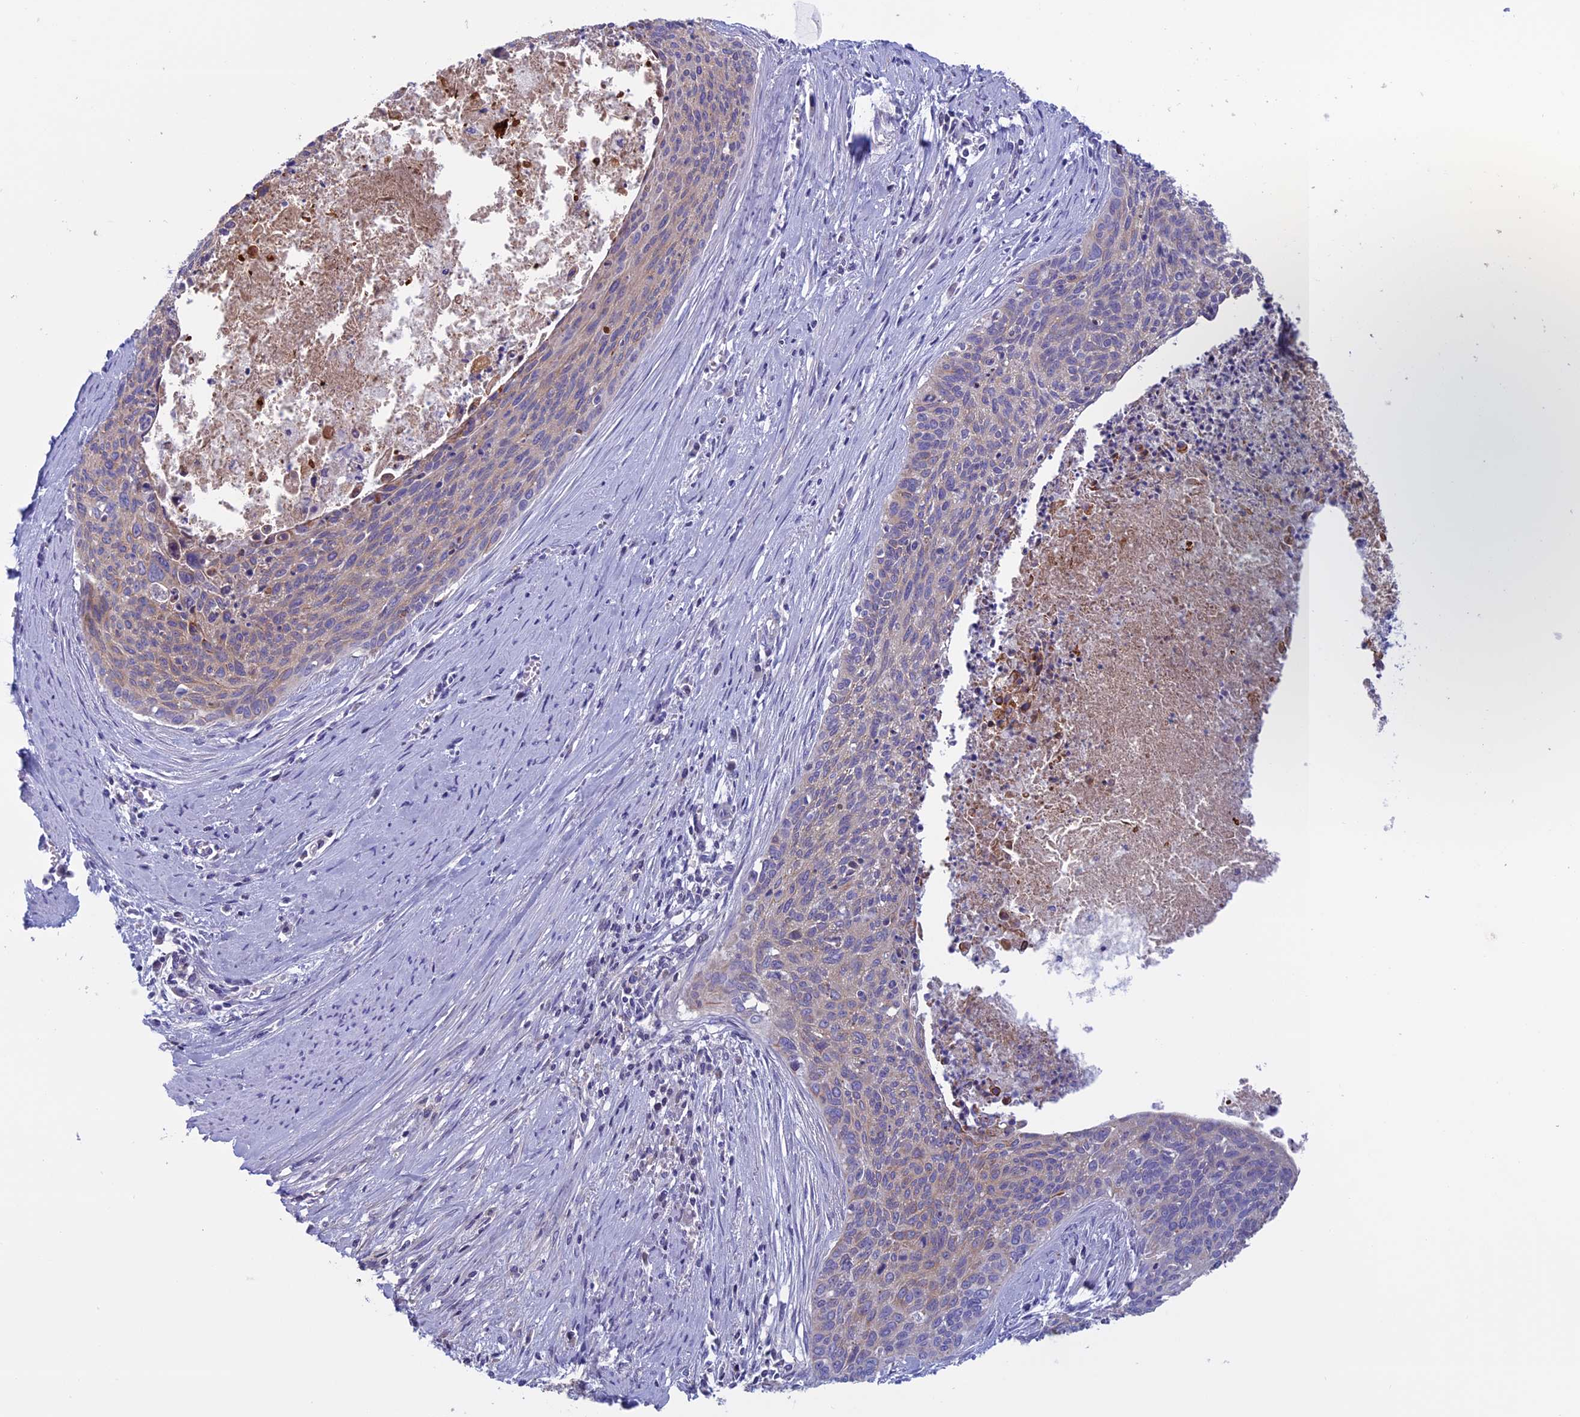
{"staining": {"intensity": "weak", "quantity": "25%-75%", "location": "cytoplasmic/membranous"}, "tissue": "cervical cancer", "cell_type": "Tumor cells", "image_type": "cancer", "snomed": [{"axis": "morphology", "description": "Squamous cell carcinoma, NOS"}, {"axis": "topography", "description": "Cervix"}], "caption": "Cervical cancer tissue demonstrates weak cytoplasmic/membranous staining in about 25%-75% of tumor cells", "gene": "ANGPTL2", "patient": {"sex": "female", "age": 55}}